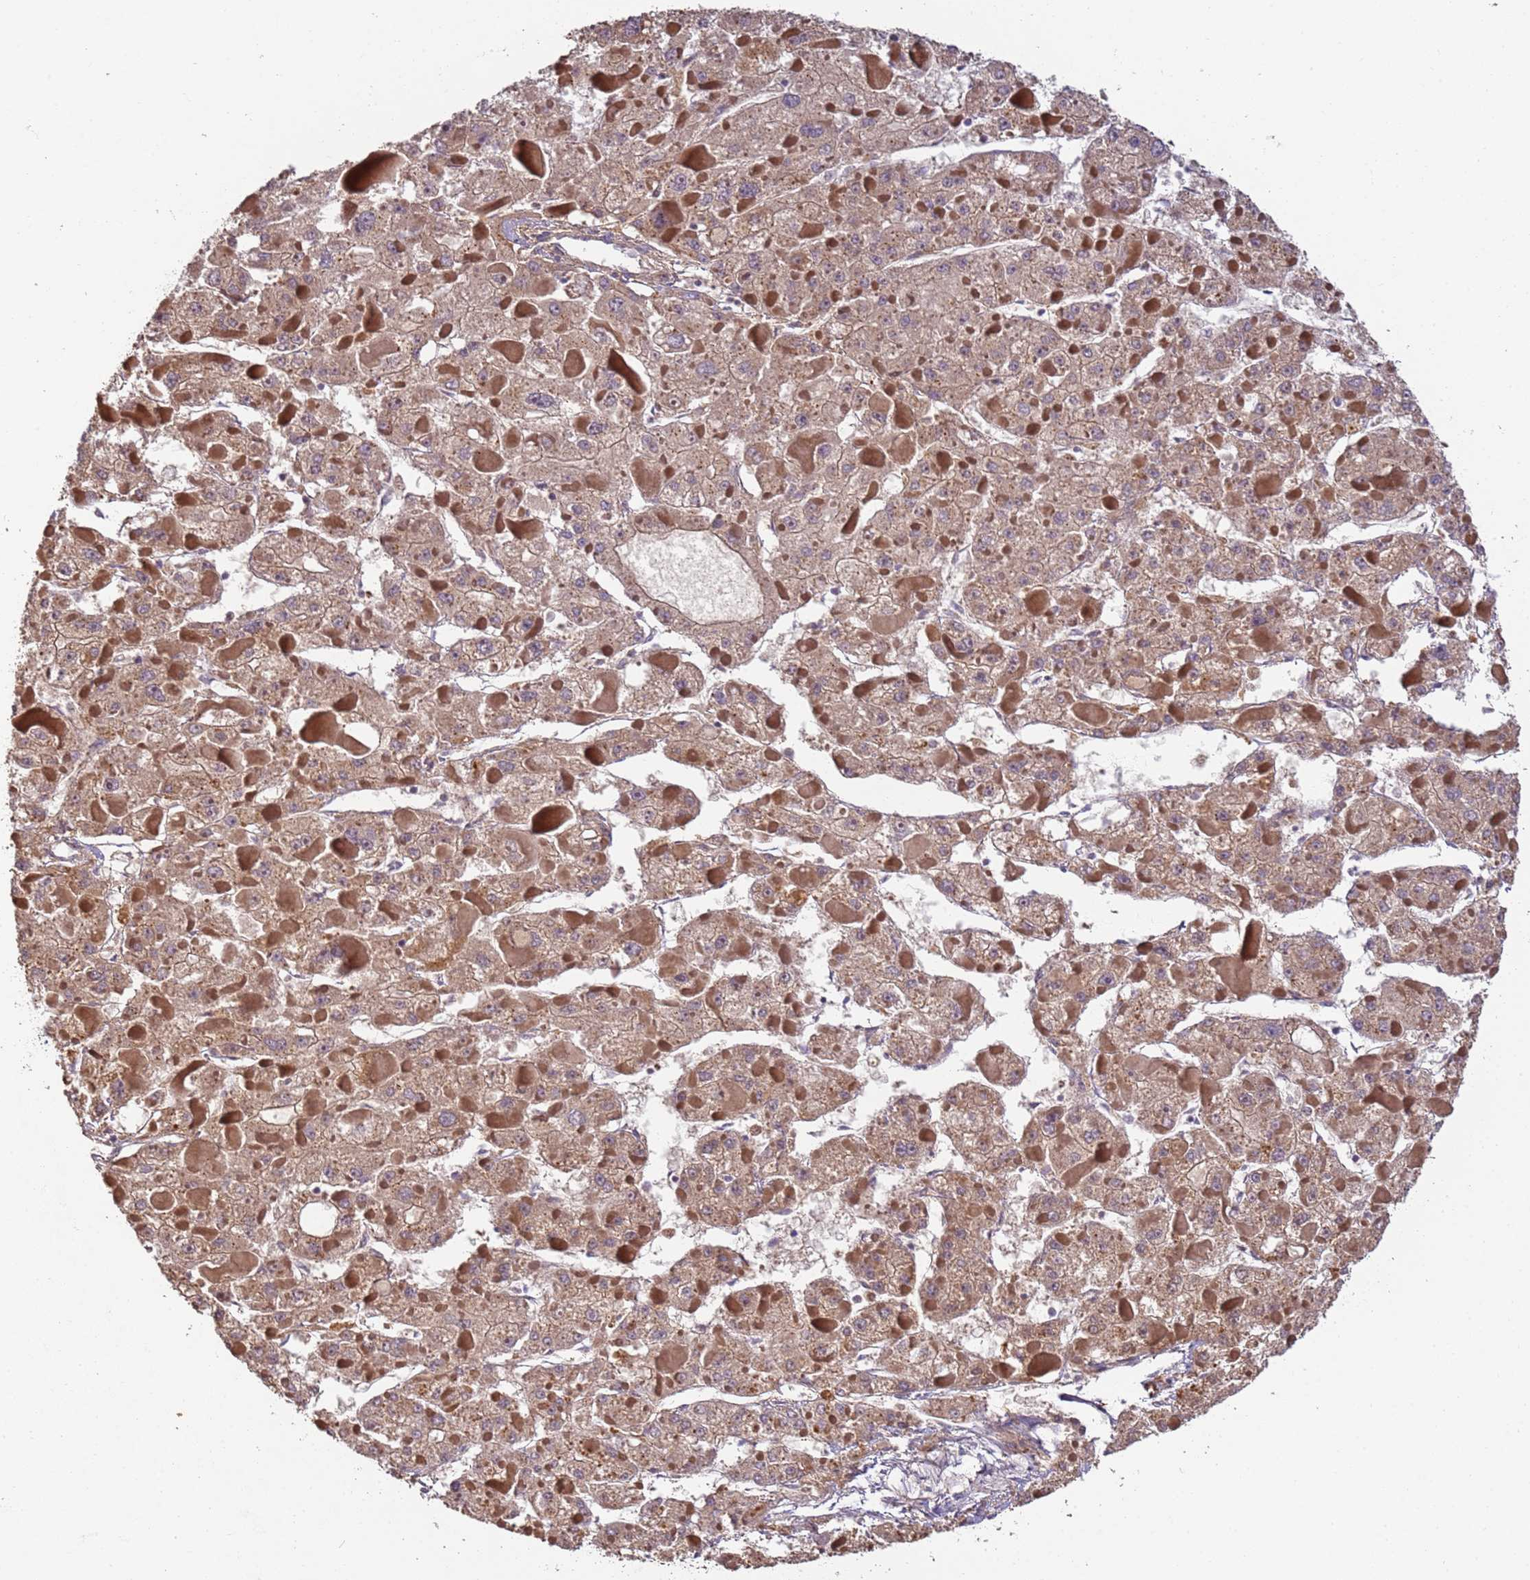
{"staining": {"intensity": "moderate", "quantity": ">75%", "location": "cytoplasmic/membranous"}, "tissue": "liver cancer", "cell_type": "Tumor cells", "image_type": "cancer", "snomed": [{"axis": "morphology", "description": "Carcinoma, Hepatocellular, NOS"}, {"axis": "topography", "description": "Liver"}], "caption": "An immunohistochemistry (IHC) image of neoplastic tissue is shown. Protein staining in brown shows moderate cytoplasmic/membranous positivity in liver hepatocellular carcinoma within tumor cells.", "gene": "TIGAR", "patient": {"sex": "female", "age": 73}}